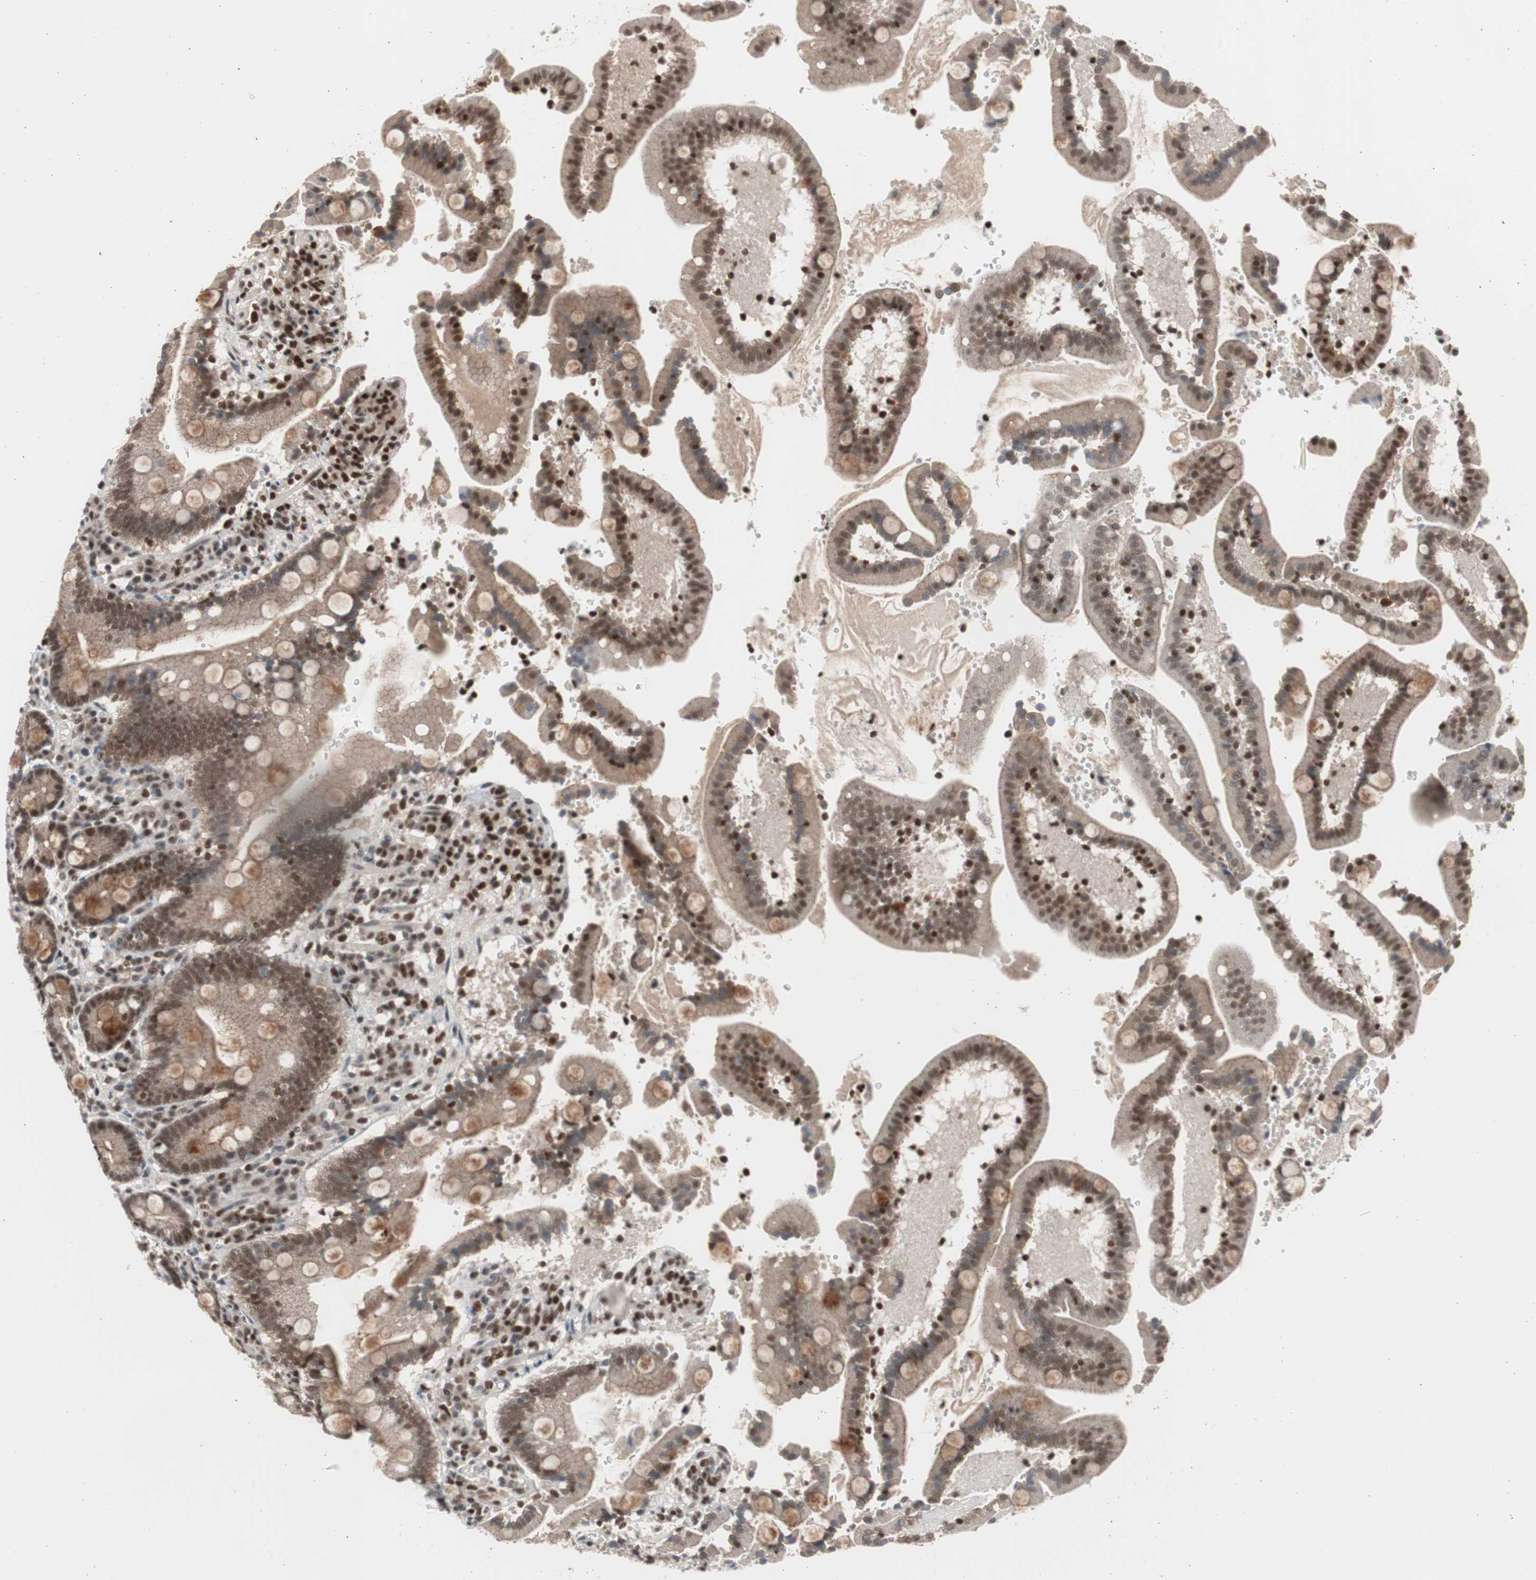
{"staining": {"intensity": "moderate", "quantity": ">75%", "location": "cytoplasmic/membranous,nuclear"}, "tissue": "duodenum", "cell_type": "Glandular cells", "image_type": "normal", "snomed": [{"axis": "morphology", "description": "Normal tissue, NOS"}, {"axis": "topography", "description": "Small intestine, NOS"}], "caption": "Immunohistochemical staining of normal duodenum exhibits moderate cytoplasmic/membranous,nuclear protein expression in about >75% of glandular cells. Nuclei are stained in blue.", "gene": "RPA1", "patient": {"sex": "female", "age": 71}}